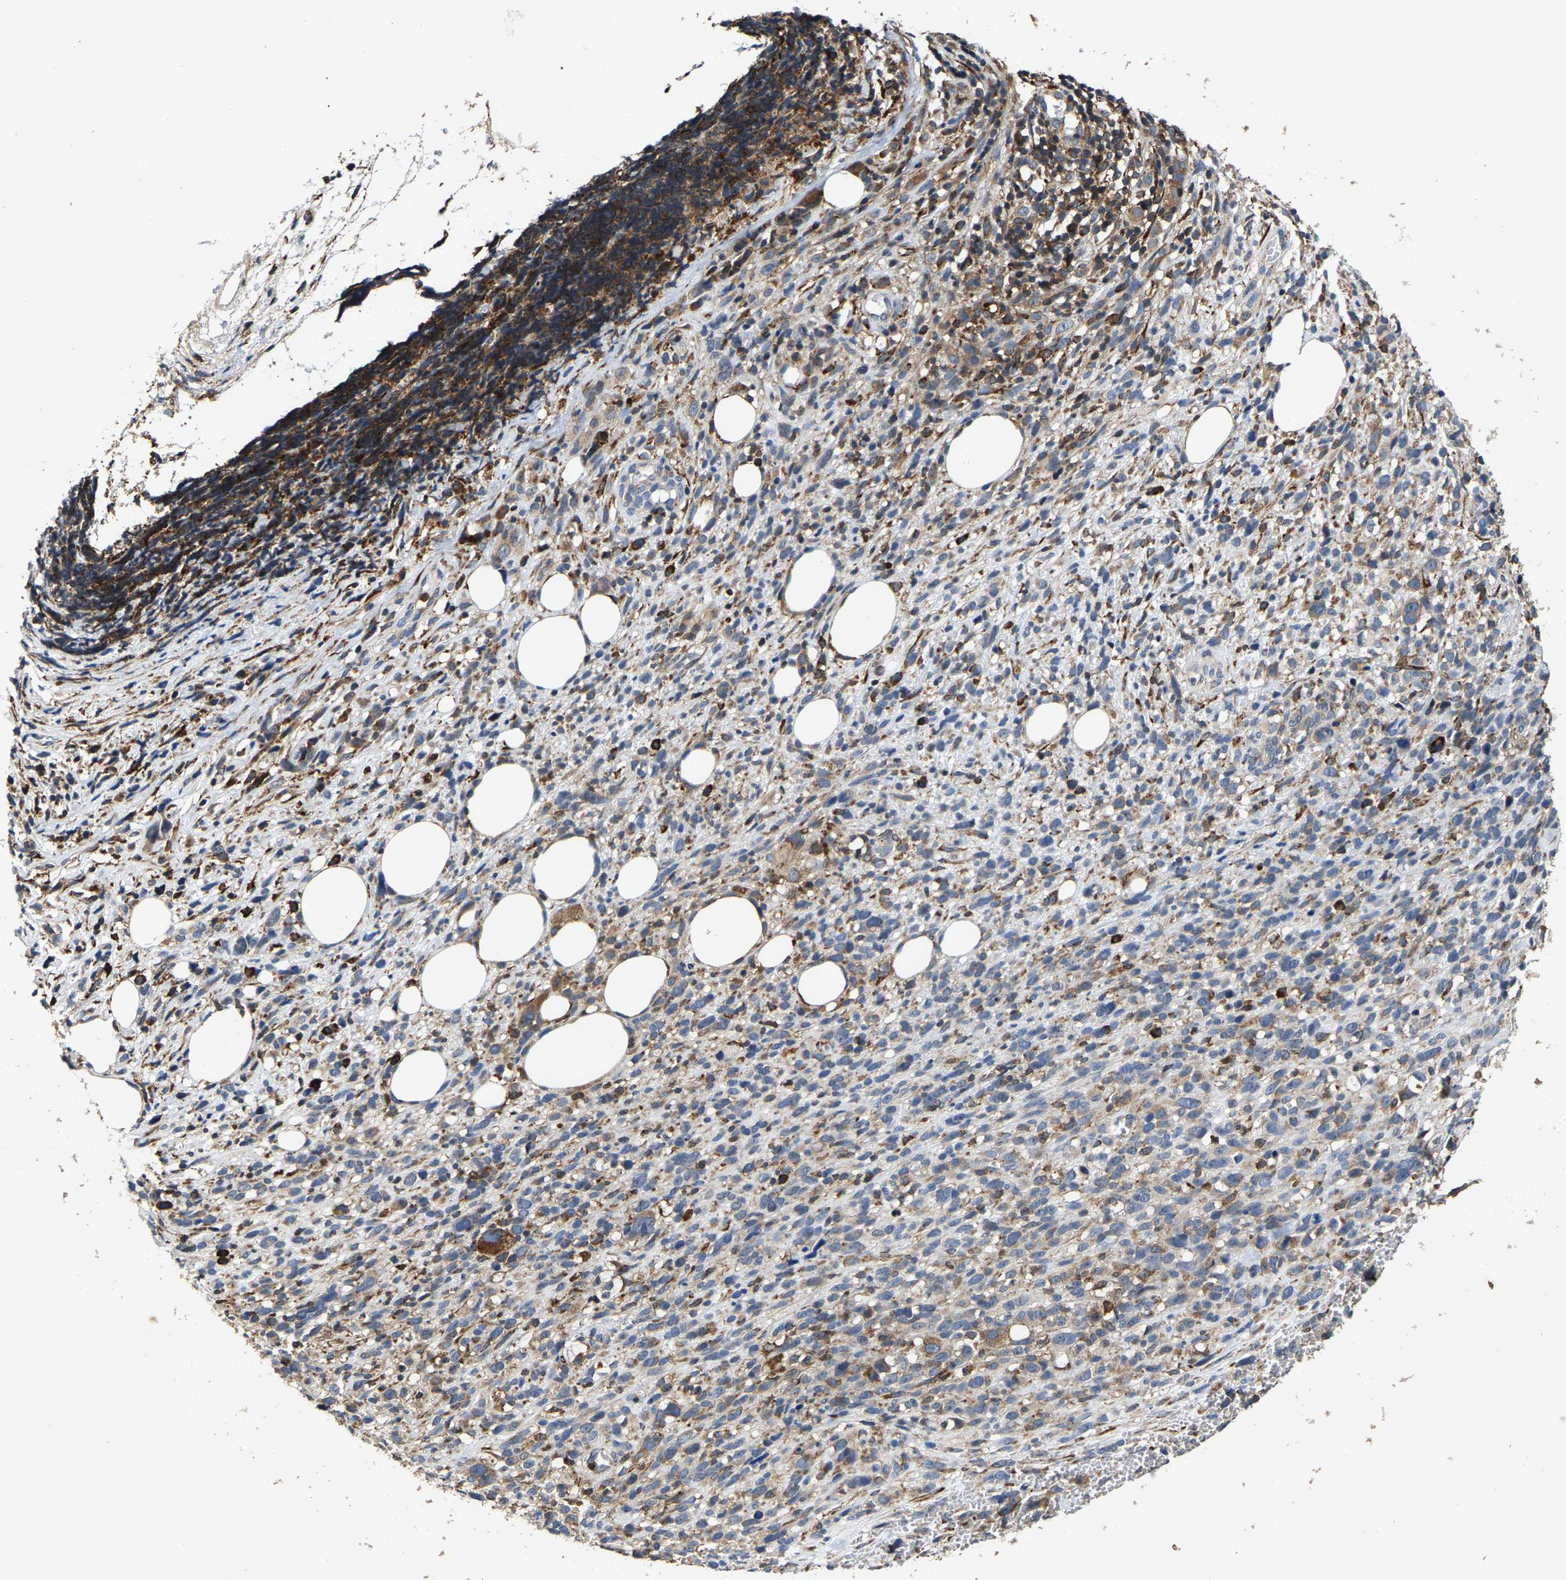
{"staining": {"intensity": "weak", "quantity": "<25%", "location": "cytoplasmic/membranous"}, "tissue": "melanoma", "cell_type": "Tumor cells", "image_type": "cancer", "snomed": [{"axis": "morphology", "description": "Malignant melanoma, NOS"}, {"axis": "topography", "description": "Skin"}], "caption": "Human melanoma stained for a protein using IHC demonstrates no positivity in tumor cells.", "gene": "FGD3", "patient": {"sex": "female", "age": 55}}